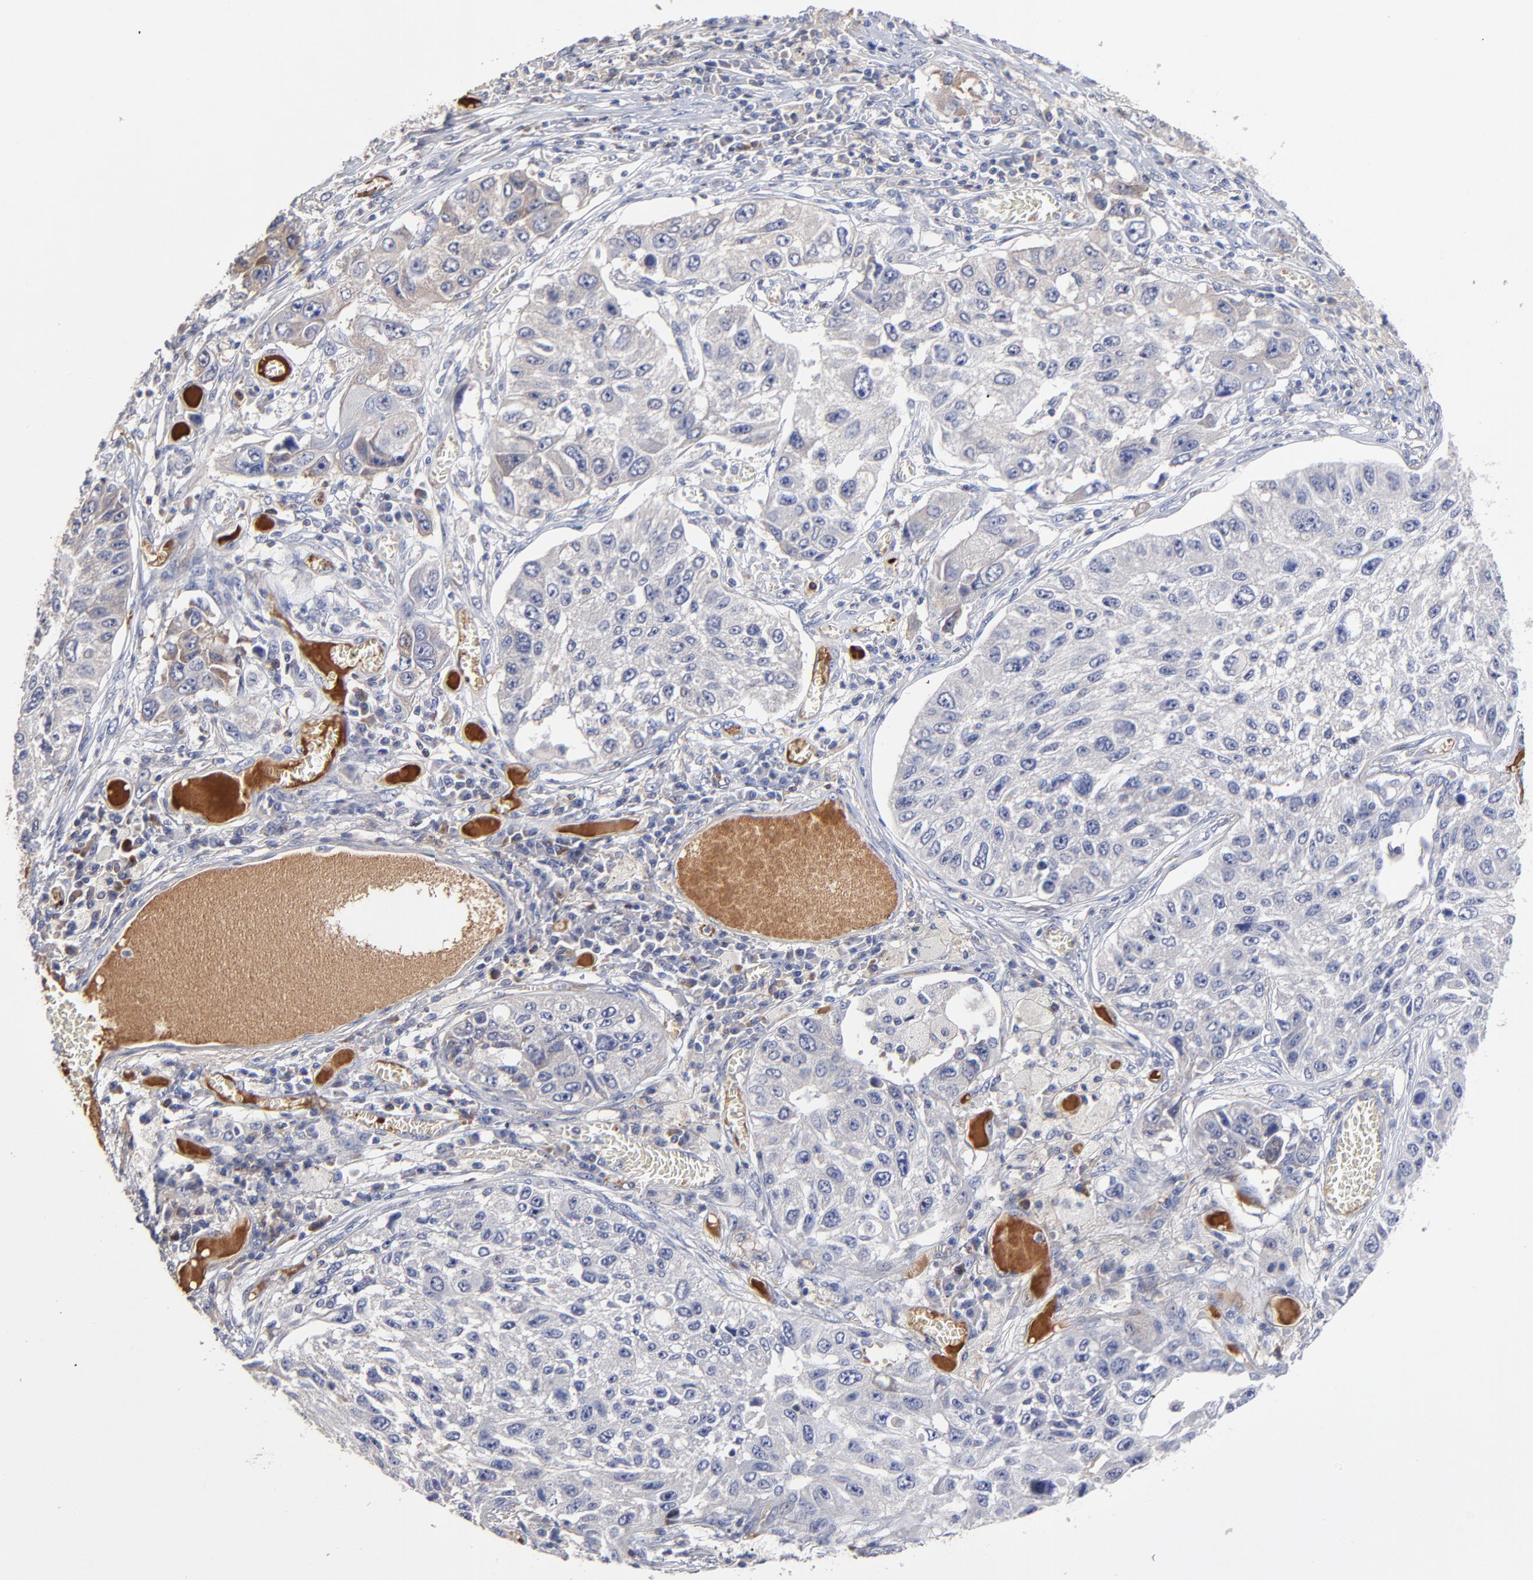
{"staining": {"intensity": "weak", "quantity": "<25%", "location": "cytoplasmic/membranous"}, "tissue": "lung cancer", "cell_type": "Tumor cells", "image_type": "cancer", "snomed": [{"axis": "morphology", "description": "Squamous cell carcinoma, NOS"}, {"axis": "topography", "description": "Lung"}], "caption": "Lung squamous cell carcinoma was stained to show a protein in brown. There is no significant staining in tumor cells. (DAB (3,3'-diaminobenzidine) immunohistochemistry (IHC), high magnification).", "gene": "TRAT1", "patient": {"sex": "male", "age": 71}}